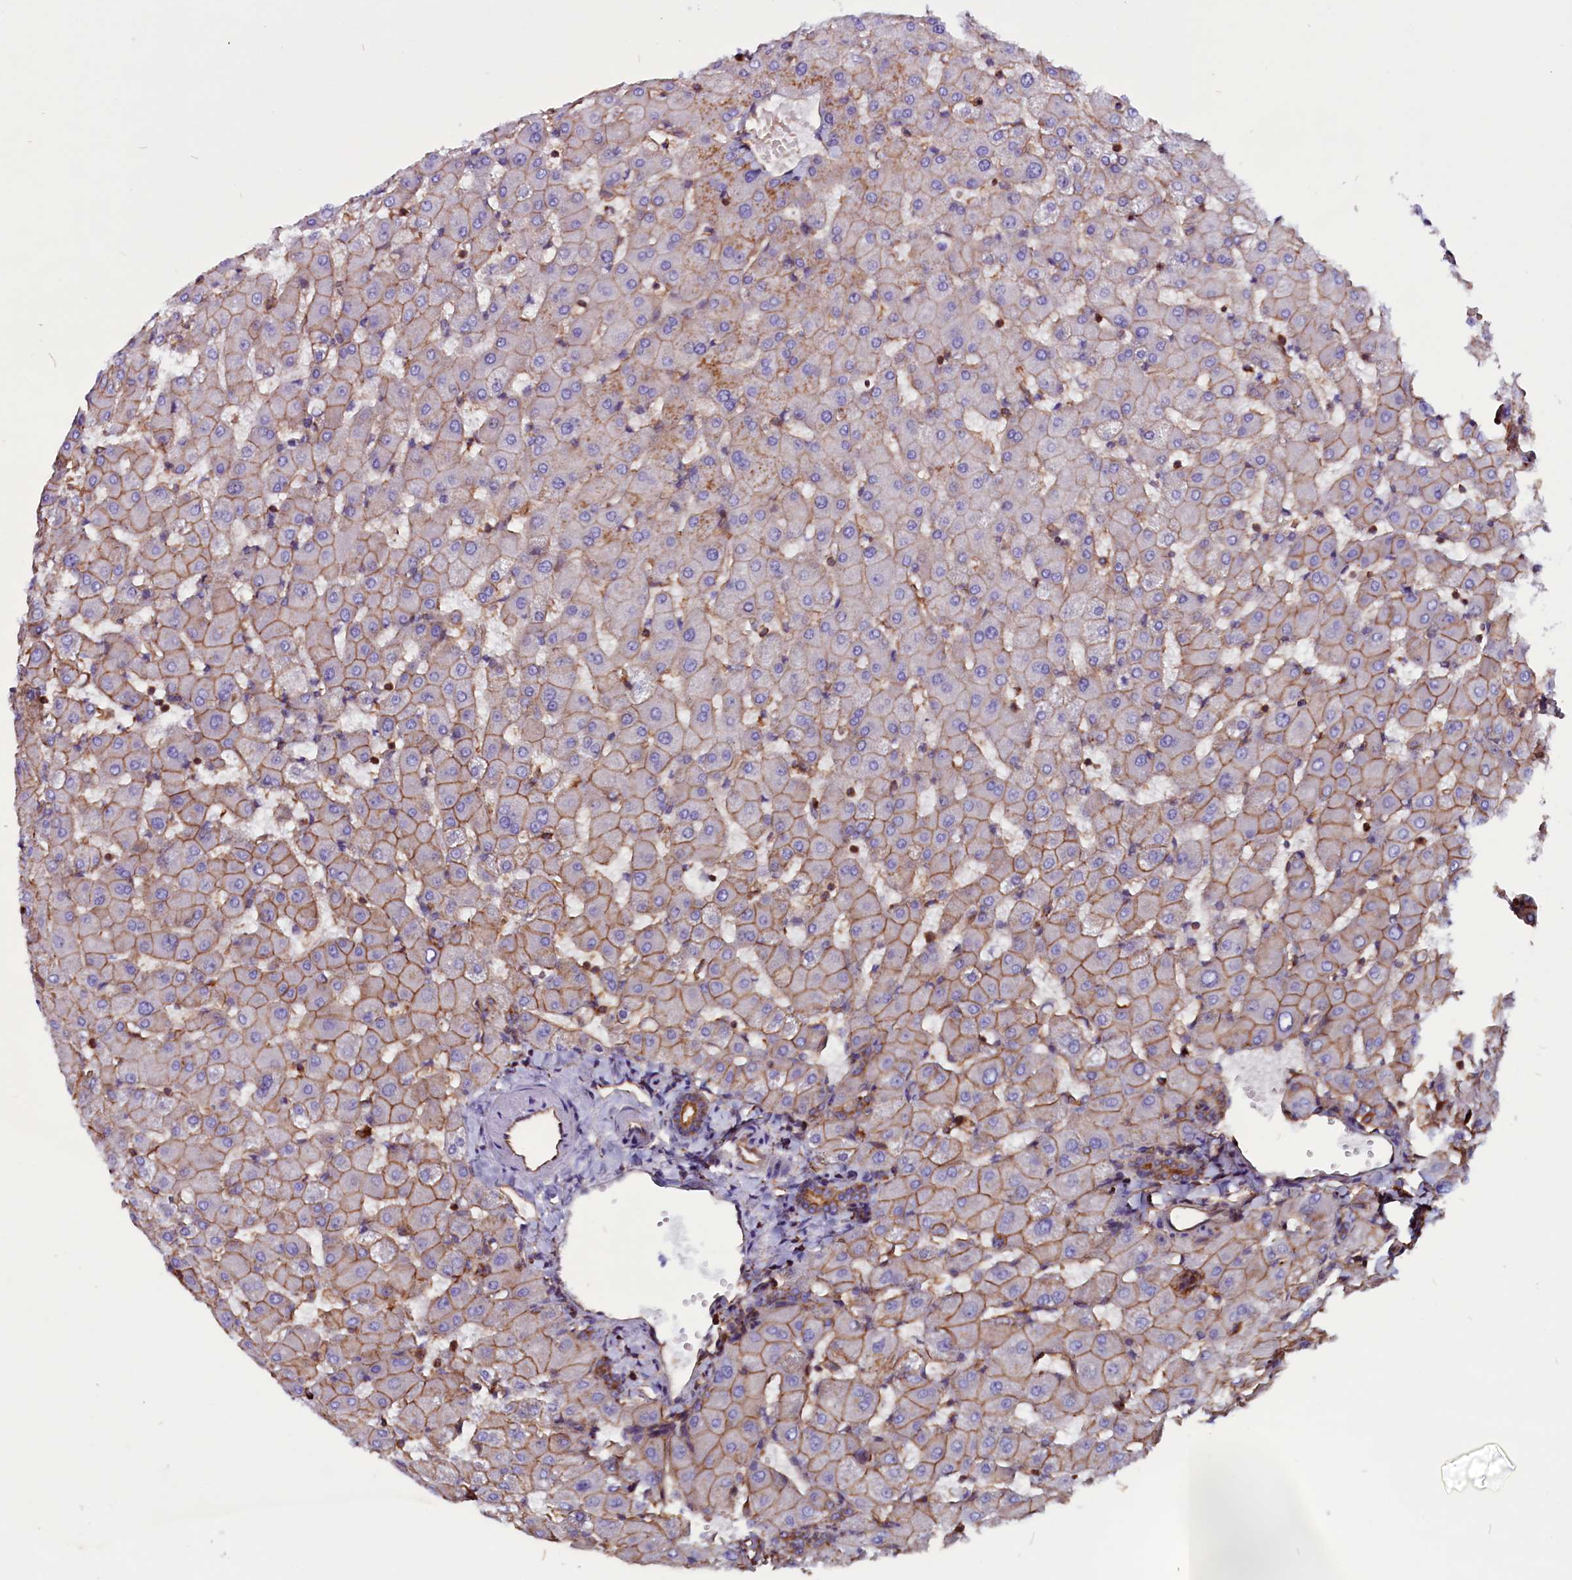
{"staining": {"intensity": "moderate", "quantity": "25%-75%", "location": "cytoplasmic/membranous"}, "tissue": "liver", "cell_type": "Cholangiocytes", "image_type": "normal", "snomed": [{"axis": "morphology", "description": "Normal tissue, NOS"}, {"axis": "topography", "description": "Liver"}], "caption": "There is medium levels of moderate cytoplasmic/membranous staining in cholangiocytes of normal liver, as demonstrated by immunohistochemical staining (brown color).", "gene": "ZNF749", "patient": {"sex": "female", "age": 63}}